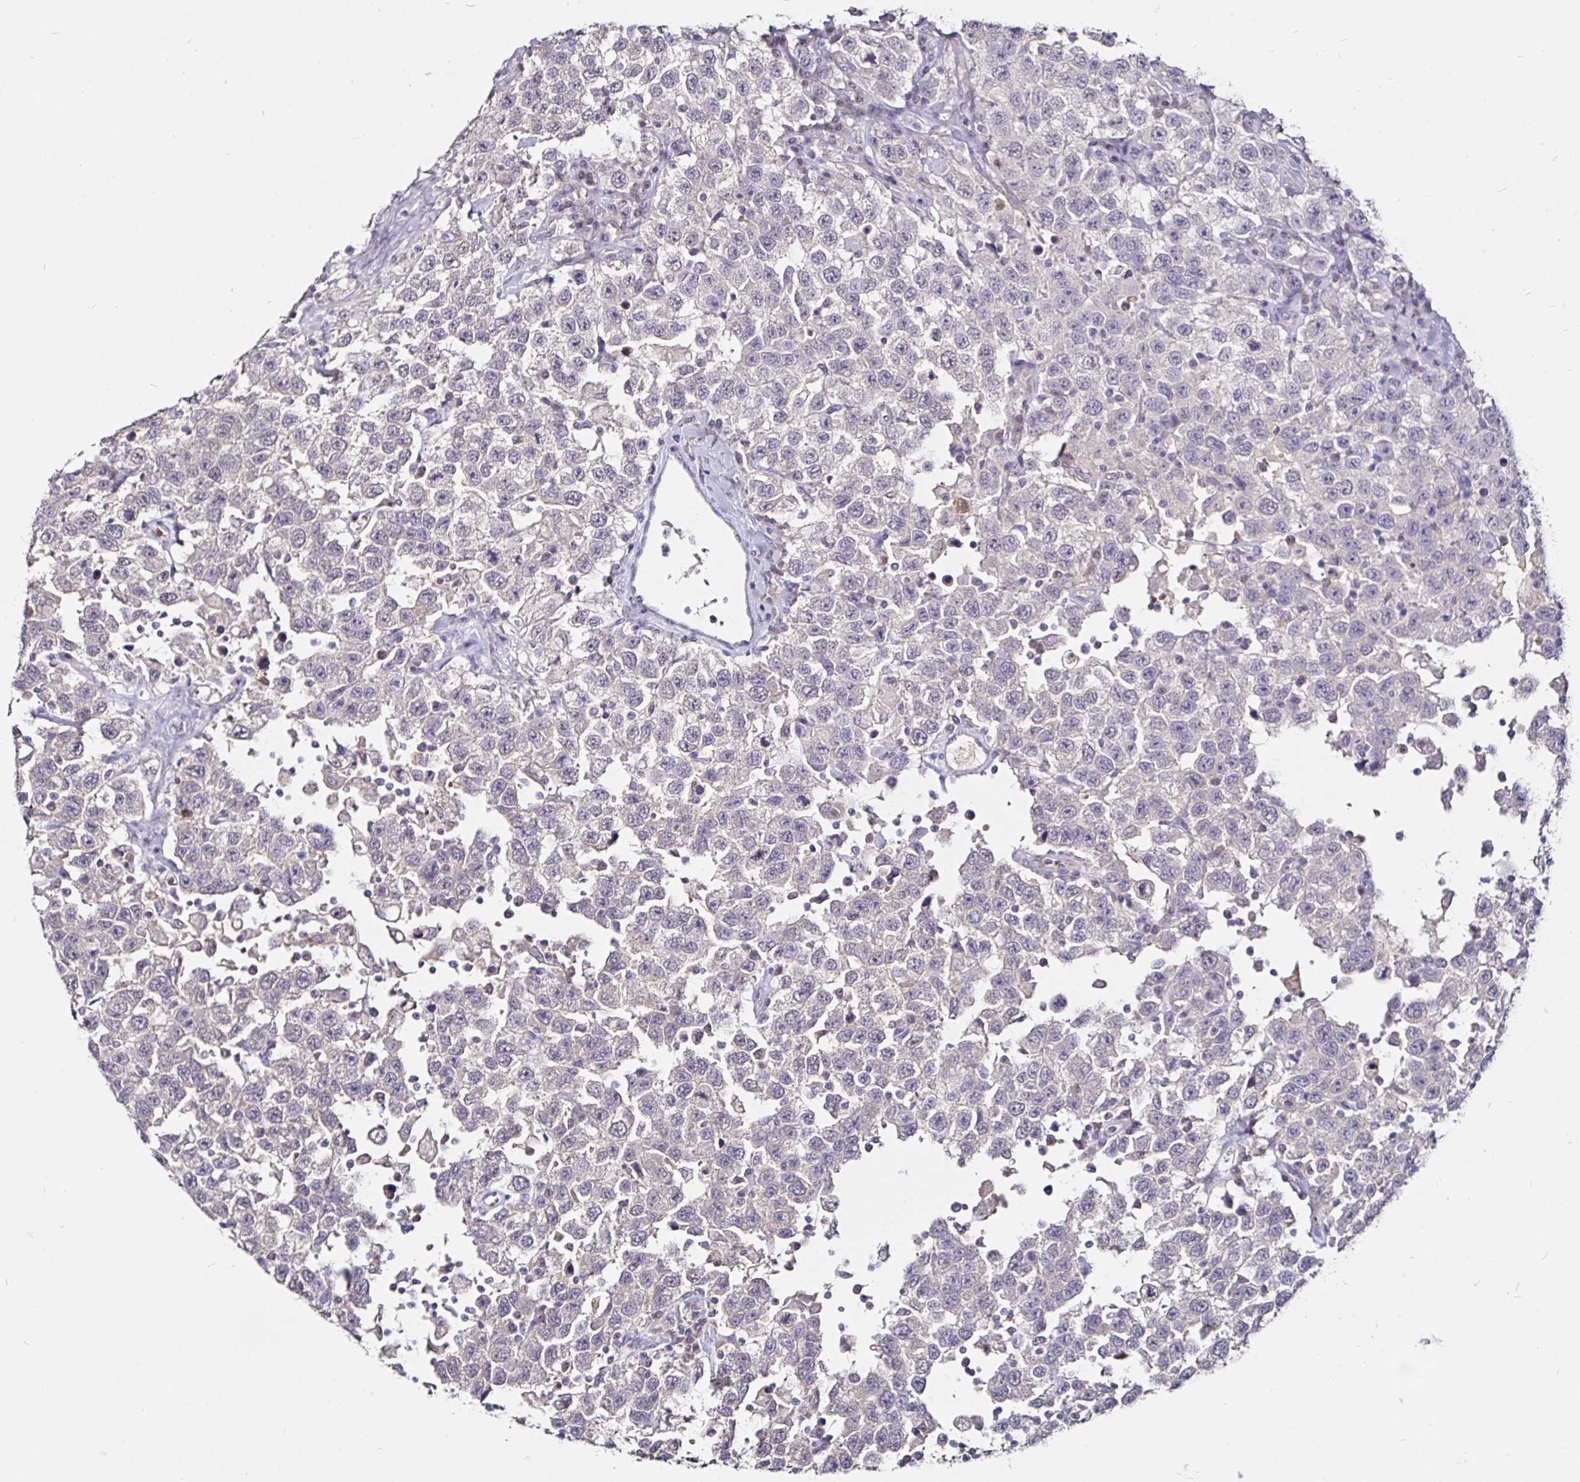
{"staining": {"intensity": "negative", "quantity": "none", "location": "none"}, "tissue": "testis cancer", "cell_type": "Tumor cells", "image_type": "cancer", "snomed": [{"axis": "morphology", "description": "Seminoma, NOS"}, {"axis": "topography", "description": "Testis"}], "caption": "Tumor cells show no significant protein staining in seminoma (testis). The staining was performed using DAB to visualize the protein expression in brown, while the nuclei were stained in blue with hematoxylin (Magnification: 20x).", "gene": "FAIM2", "patient": {"sex": "male", "age": 41}}